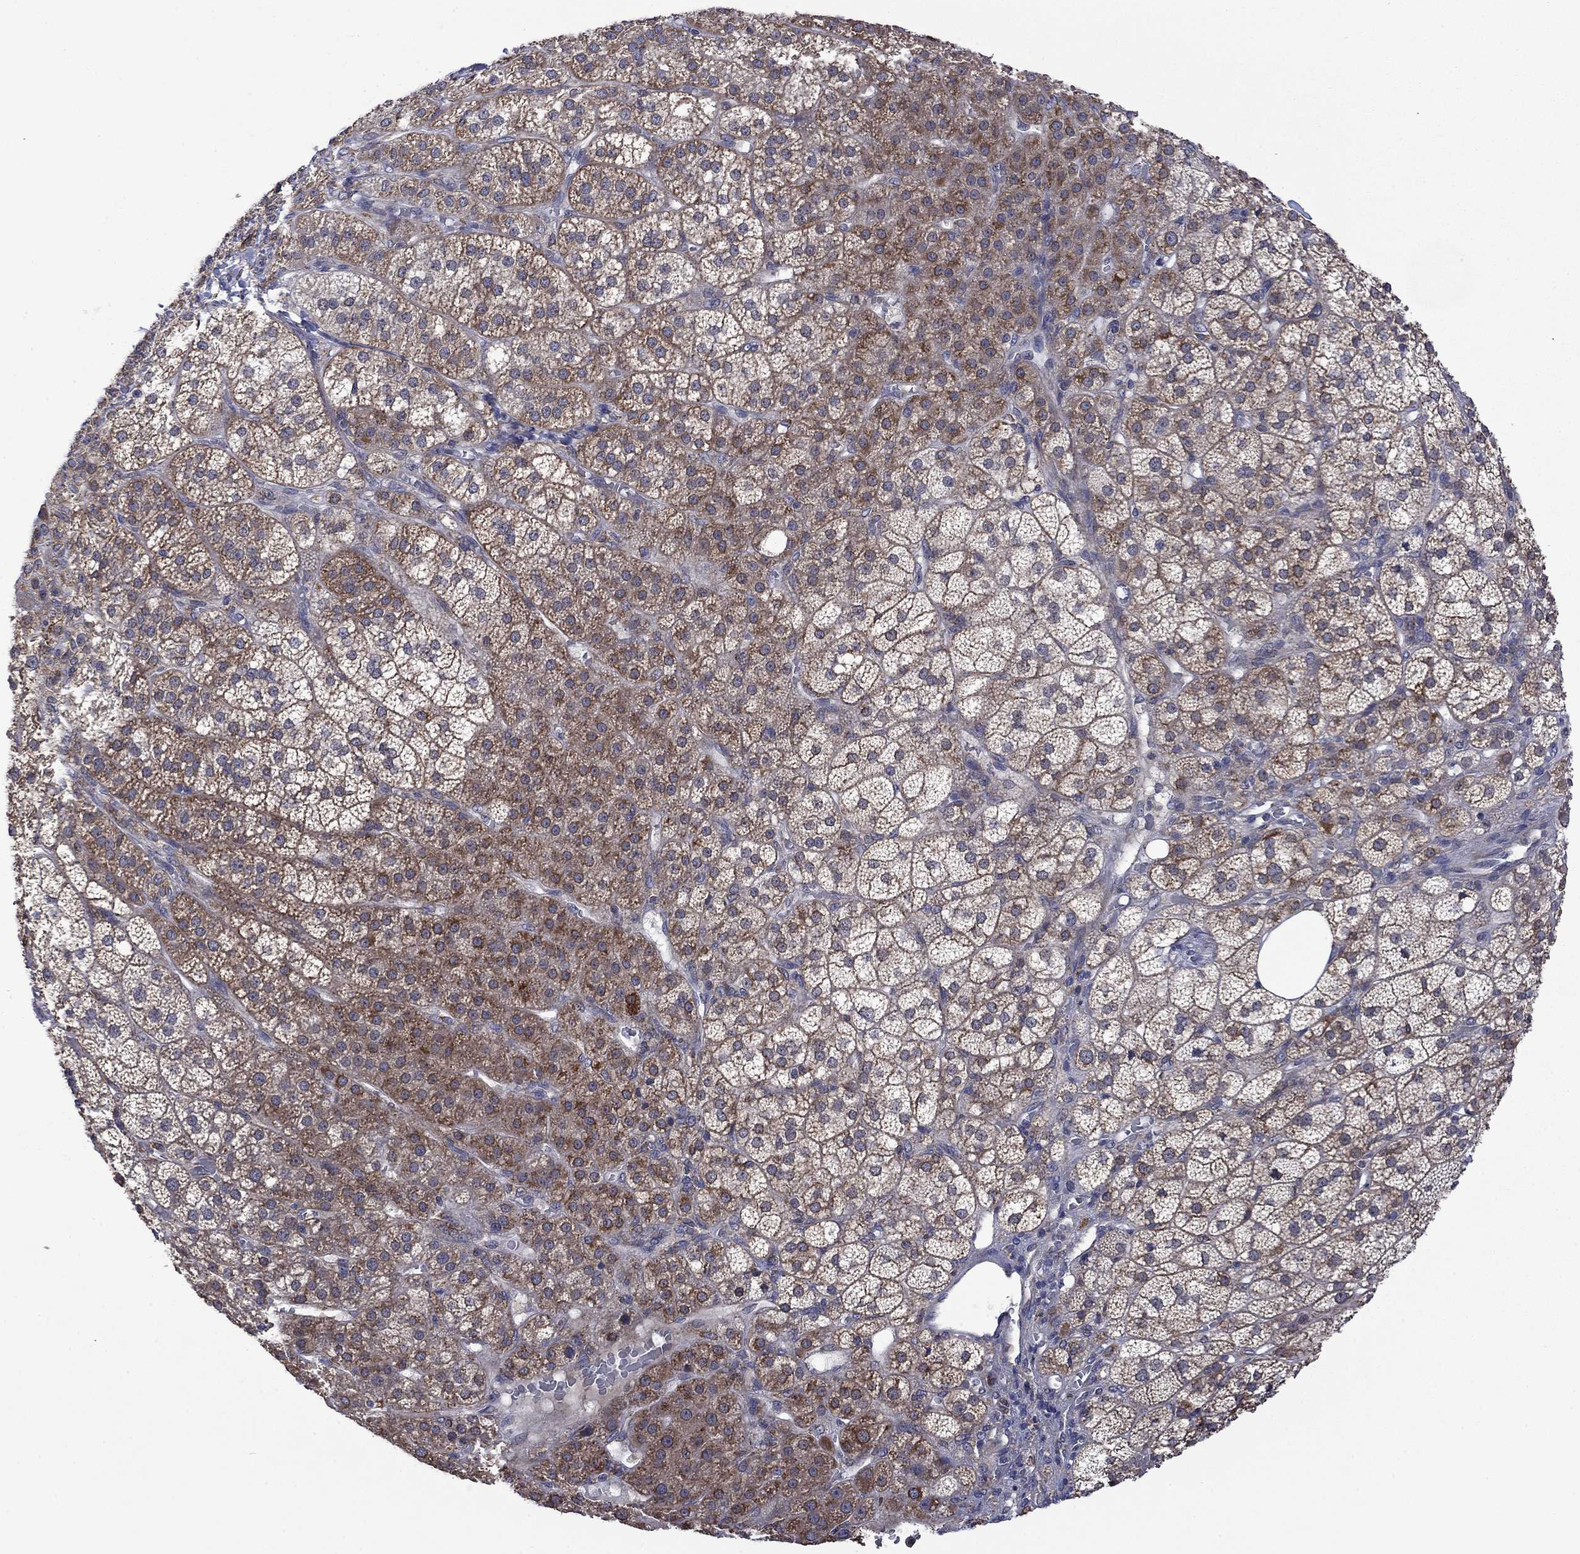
{"staining": {"intensity": "moderate", "quantity": ">75%", "location": "cytoplasmic/membranous"}, "tissue": "adrenal gland", "cell_type": "Glandular cells", "image_type": "normal", "snomed": [{"axis": "morphology", "description": "Normal tissue, NOS"}, {"axis": "topography", "description": "Adrenal gland"}], "caption": "Approximately >75% of glandular cells in benign adrenal gland display moderate cytoplasmic/membranous protein staining as visualized by brown immunohistochemical staining.", "gene": "FURIN", "patient": {"sex": "female", "age": 60}}